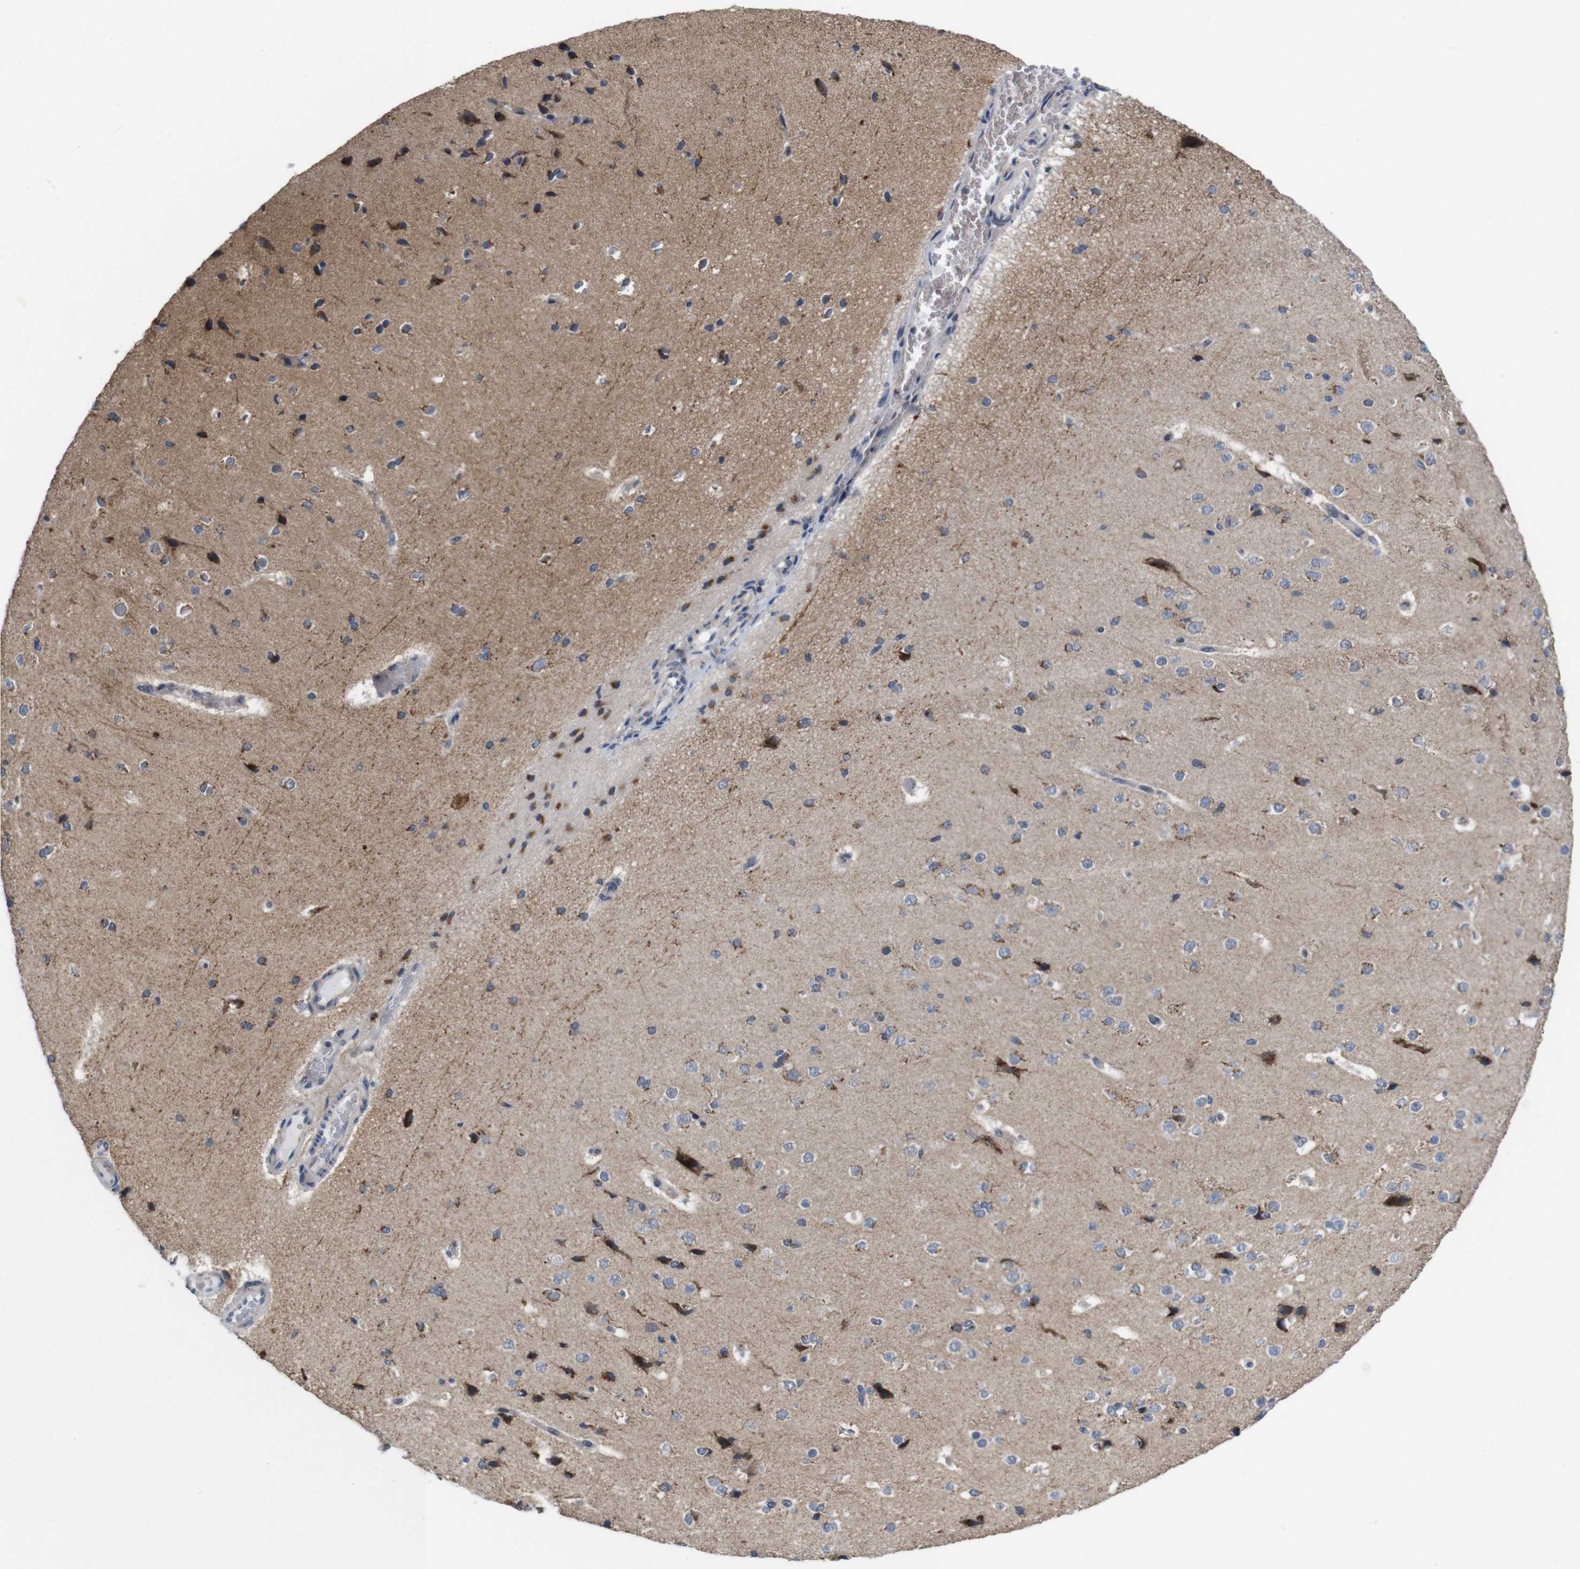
{"staining": {"intensity": "negative", "quantity": "none", "location": "none"}, "tissue": "cerebral cortex", "cell_type": "Endothelial cells", "image_type": "normal", "snomed": [{"axis": "morphology", "description": "Normal tissue, NOS"}, {"axis": "morphology", "description": "Developmental malformation"}, {"axis": "topography", "description": "Cerebral cortex"}], "caption": "A high-resolution micrograph shows immunohistochemistry (IHC) staining of unremarkable cerebral cortex, which exhibits no significant expression in endothelial cells. (DAB (3,3'-diaminobenzidine) immunohistochemistry (IHC) with hematoxylin counter stain).", "gene": "EFCAB14", "patient": {"sex": "female", "age": 30}}